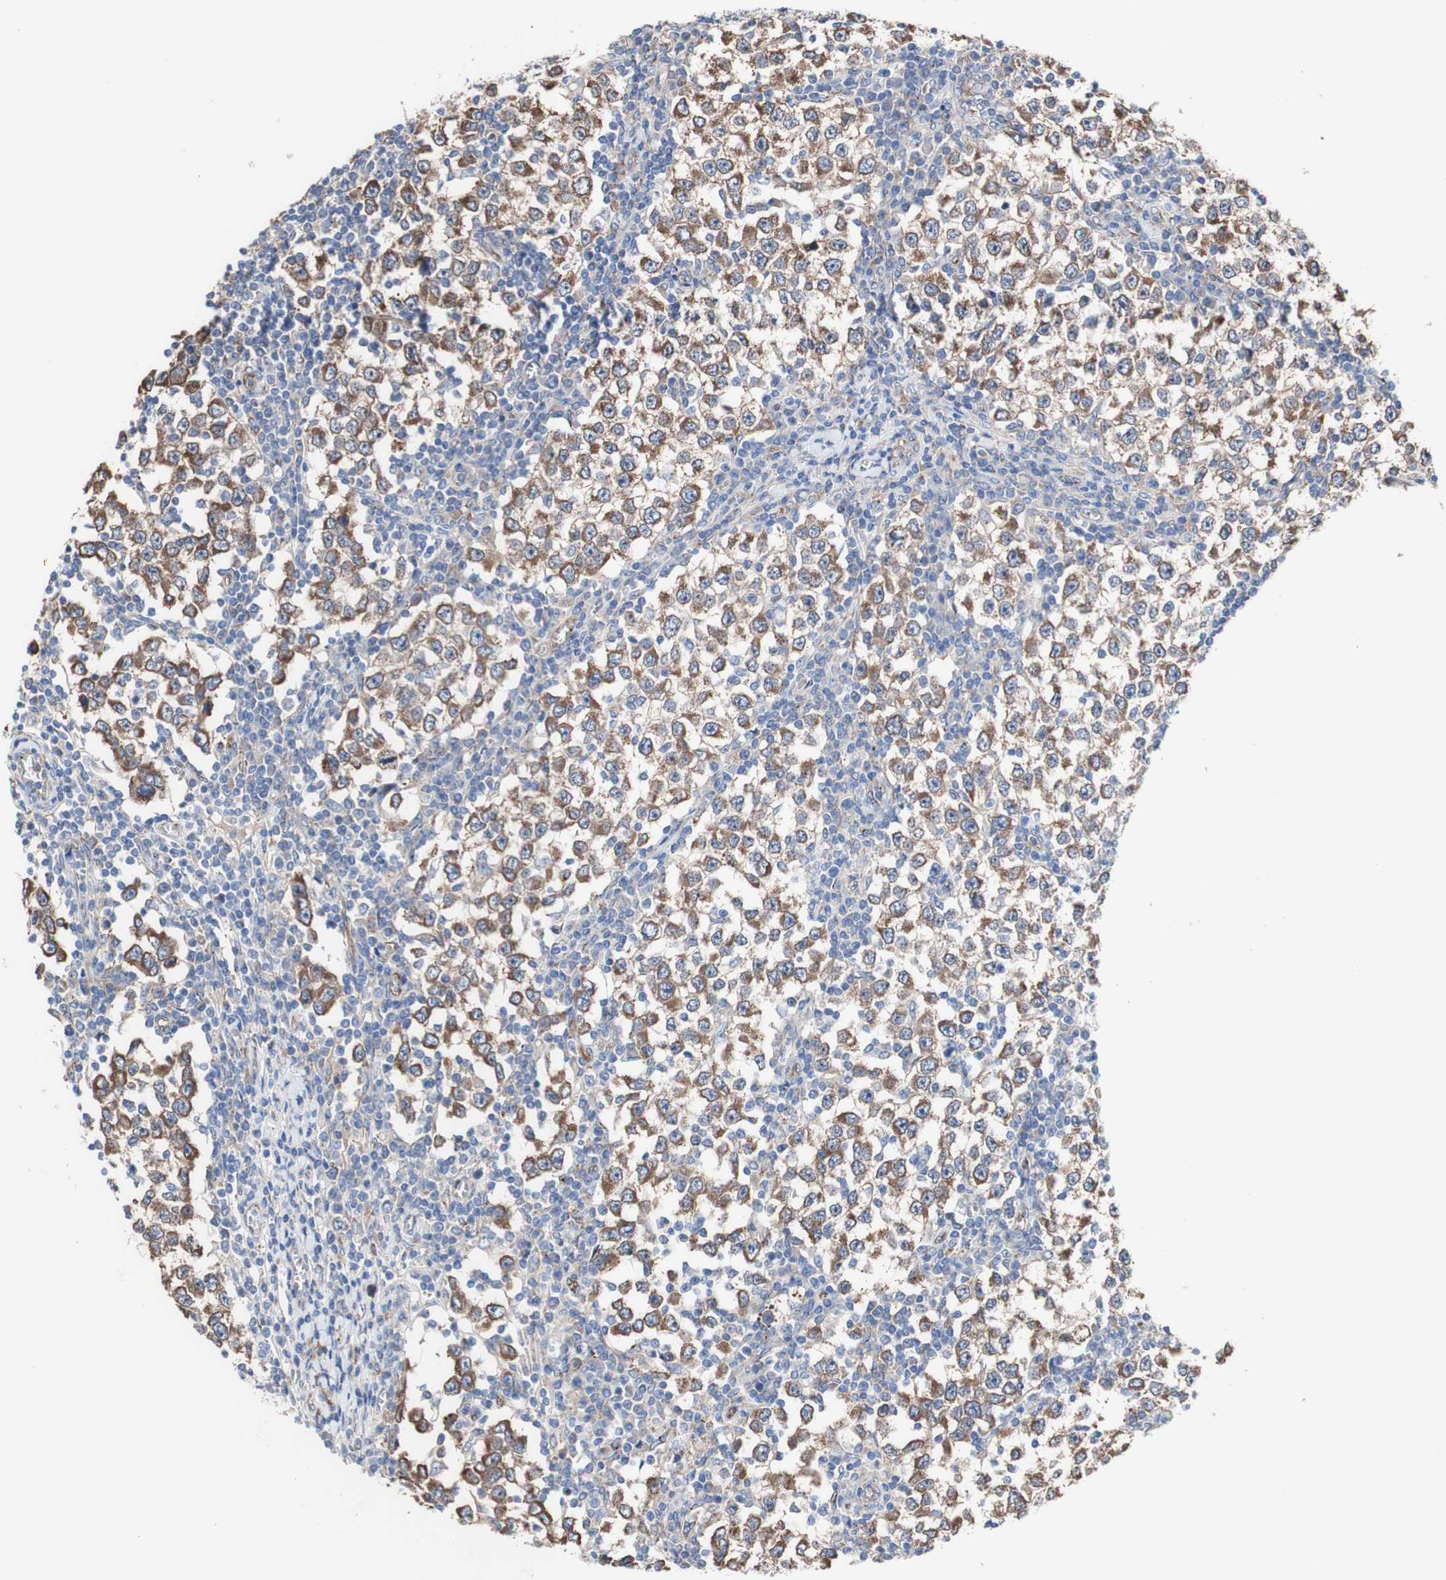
{"staining": {"intensity": "moderate", "quantity": ">75%", "location": "cytoplasmic/membranous"}, "tissue": "testis cancer", "cell_type": "Tumor cells", "image_type": "cancer", "snomed": [{"axis": "morphology", "description": "Seminoma, NOS"}, {"axis": "topography", "description": "Testis"}], "caption": "Protein expression by immunohistochemistry shows moderate cytoplasmic/membranous expression in approximately >75% of tumor cells in testis cancer.", "gene": "LRIG3", "patient": {"sex": "male", "age": 65}}